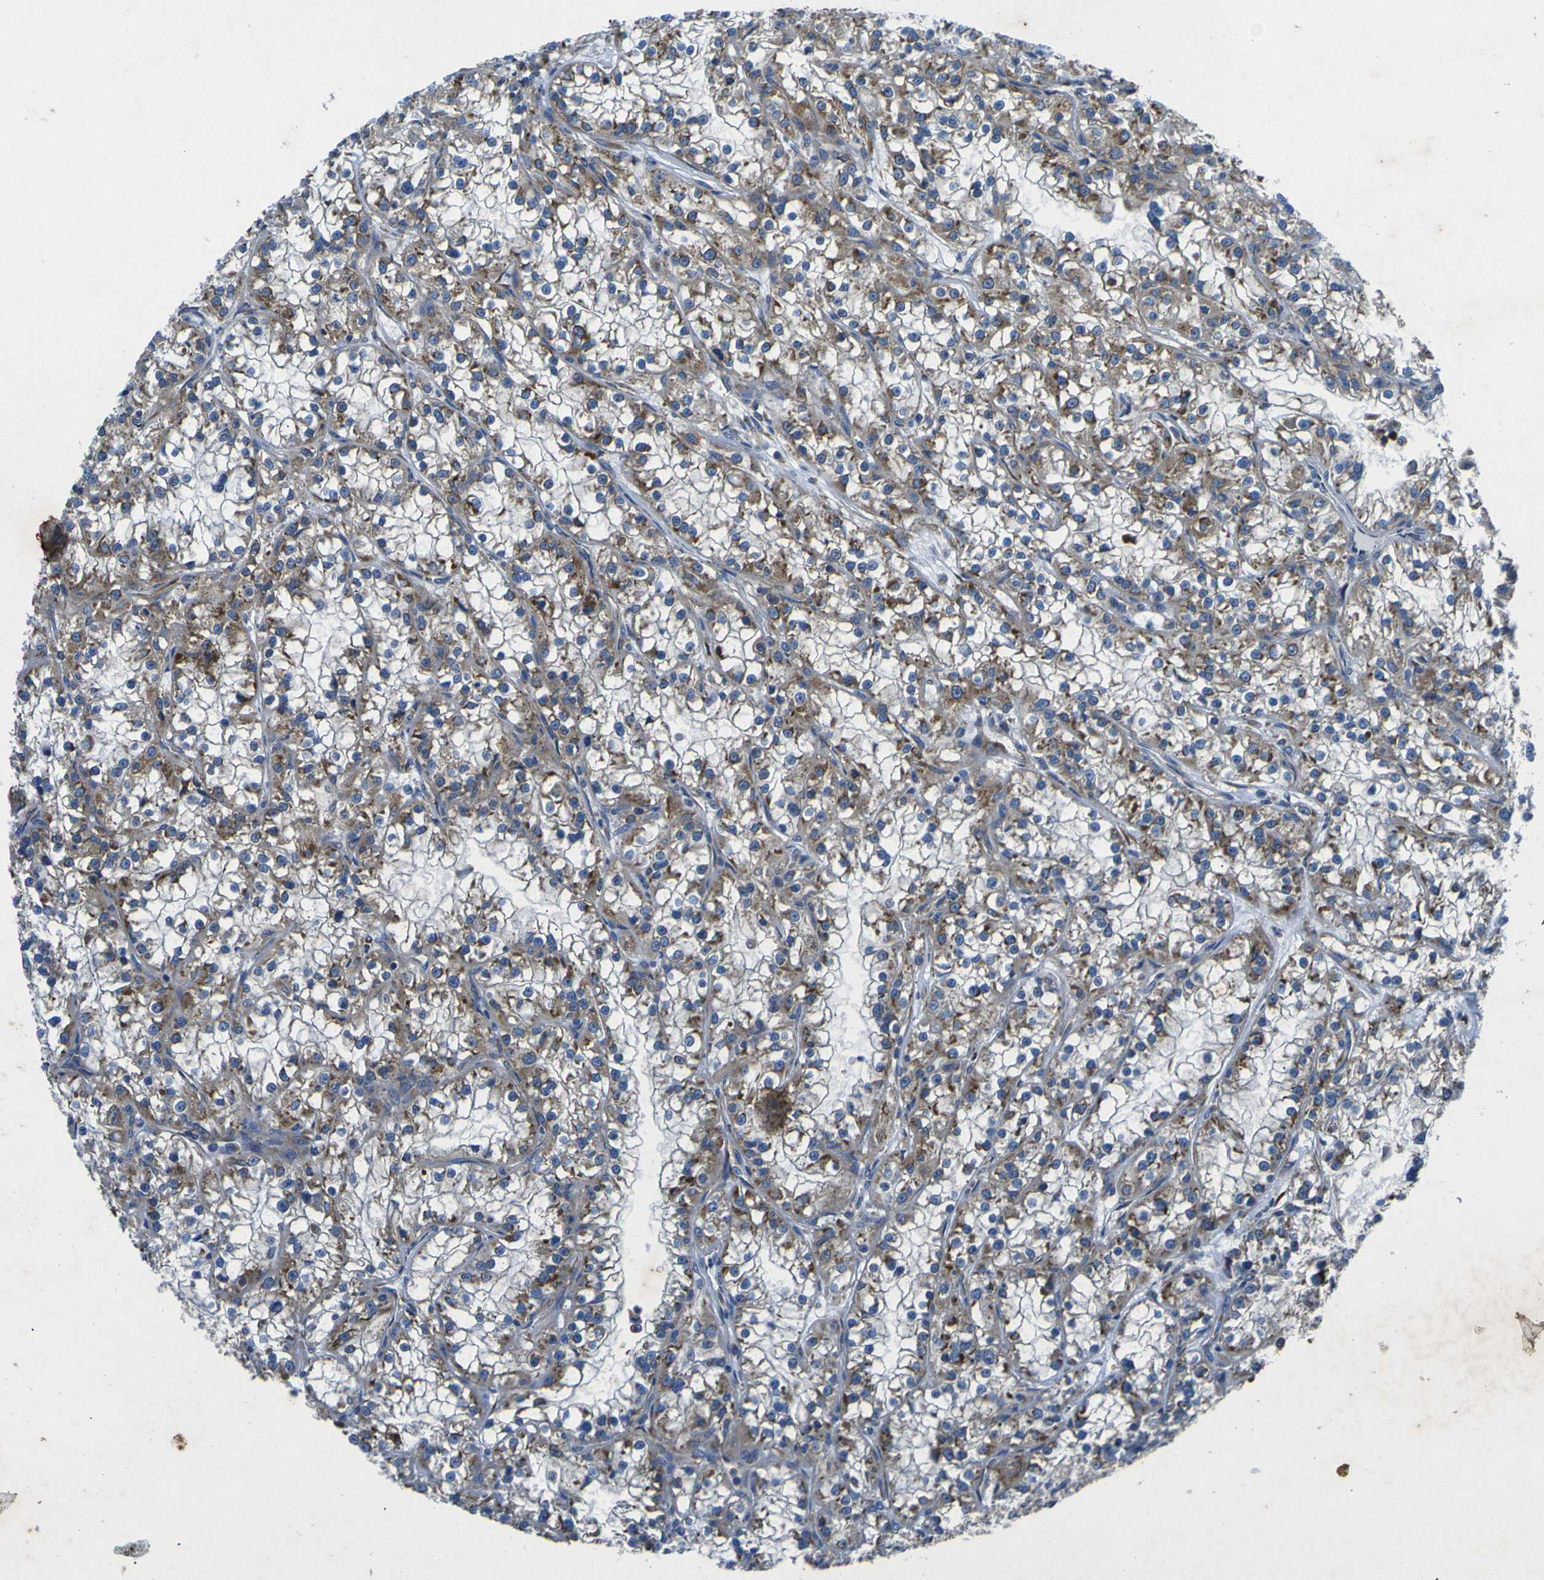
{"staining": {"intensity": "weak", "quantity": ">75%", "location": "cytoplasmic/membranous"}, "tissue": "renal cancer", "cell_type": "Tumor cells", "image_type": "cancer", "snomed": [{"axis": "morphology", "description": "Adenocarcinoma, NOS"}, {"axis": "topography", "description": "Kidney"}], "caption": "Immunohistochemical staining of human renal adenocarcinoma shows low levels of weak cytoplasmic/membranous staining in about >75% of tumor cells.", "gene": "RPSA", "patient": {"sex": "female", "age": 52}}